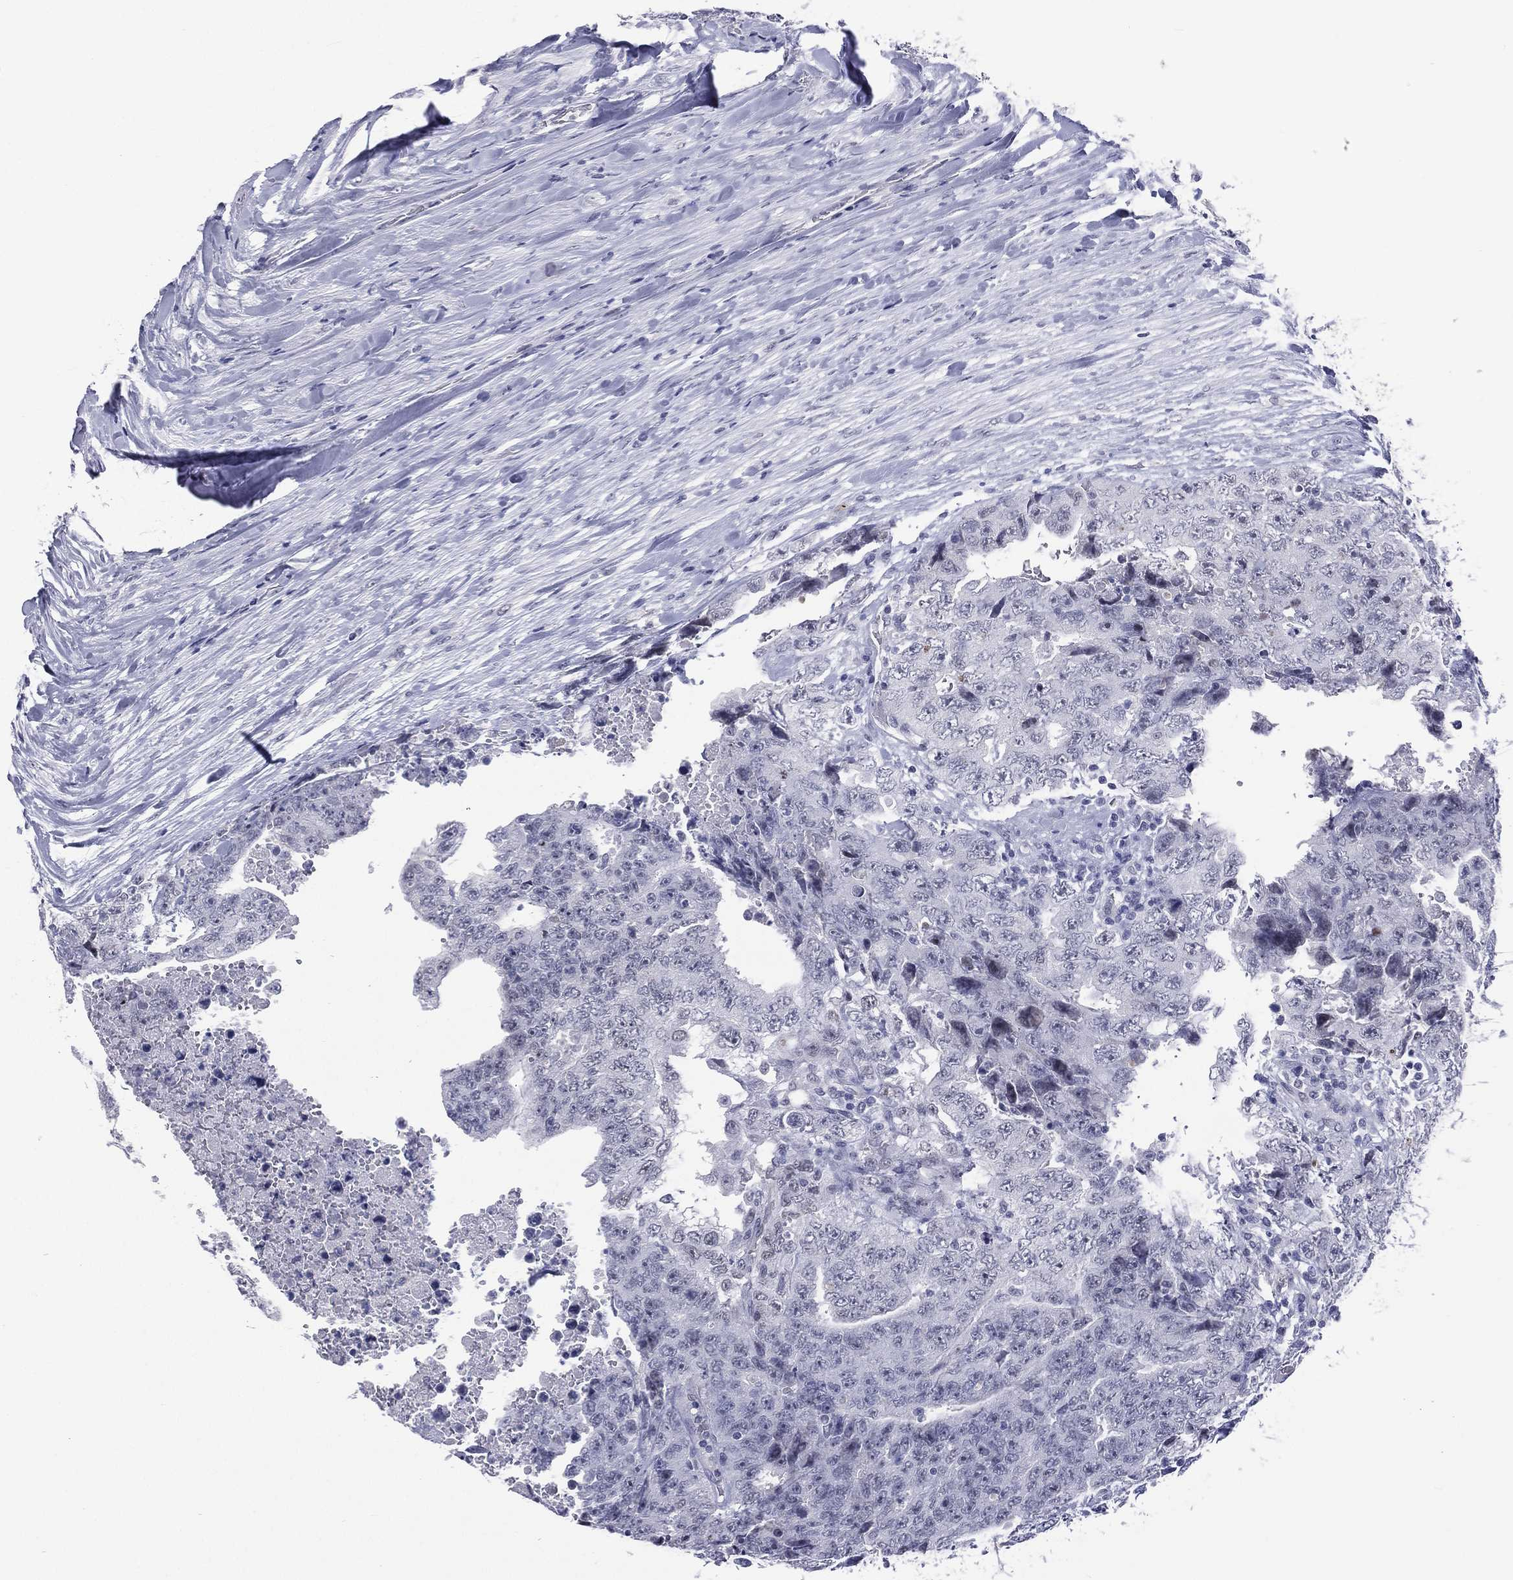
{"staining": {"intensity": "negative", "quantity": "none", "location": "none"}, "tissue": "testis cancer", "cell_type": "Tumor cells", "image_type": "cancer", "snomed": [{"axis": "morphology", "description": "Carcinoma, Embryonal, NOS"}, {"axis": "topography", "description": "Testis"}], "caption": "High magnification brightfield microscopy of testis cancer stained with DAB (brown) and counterstained with hematoxylin (blue): tumor cells show no significant staining. Nuclei are stained in blue.", "gene": "SSX1", "patient": {"sex": "male", "age": 24}}